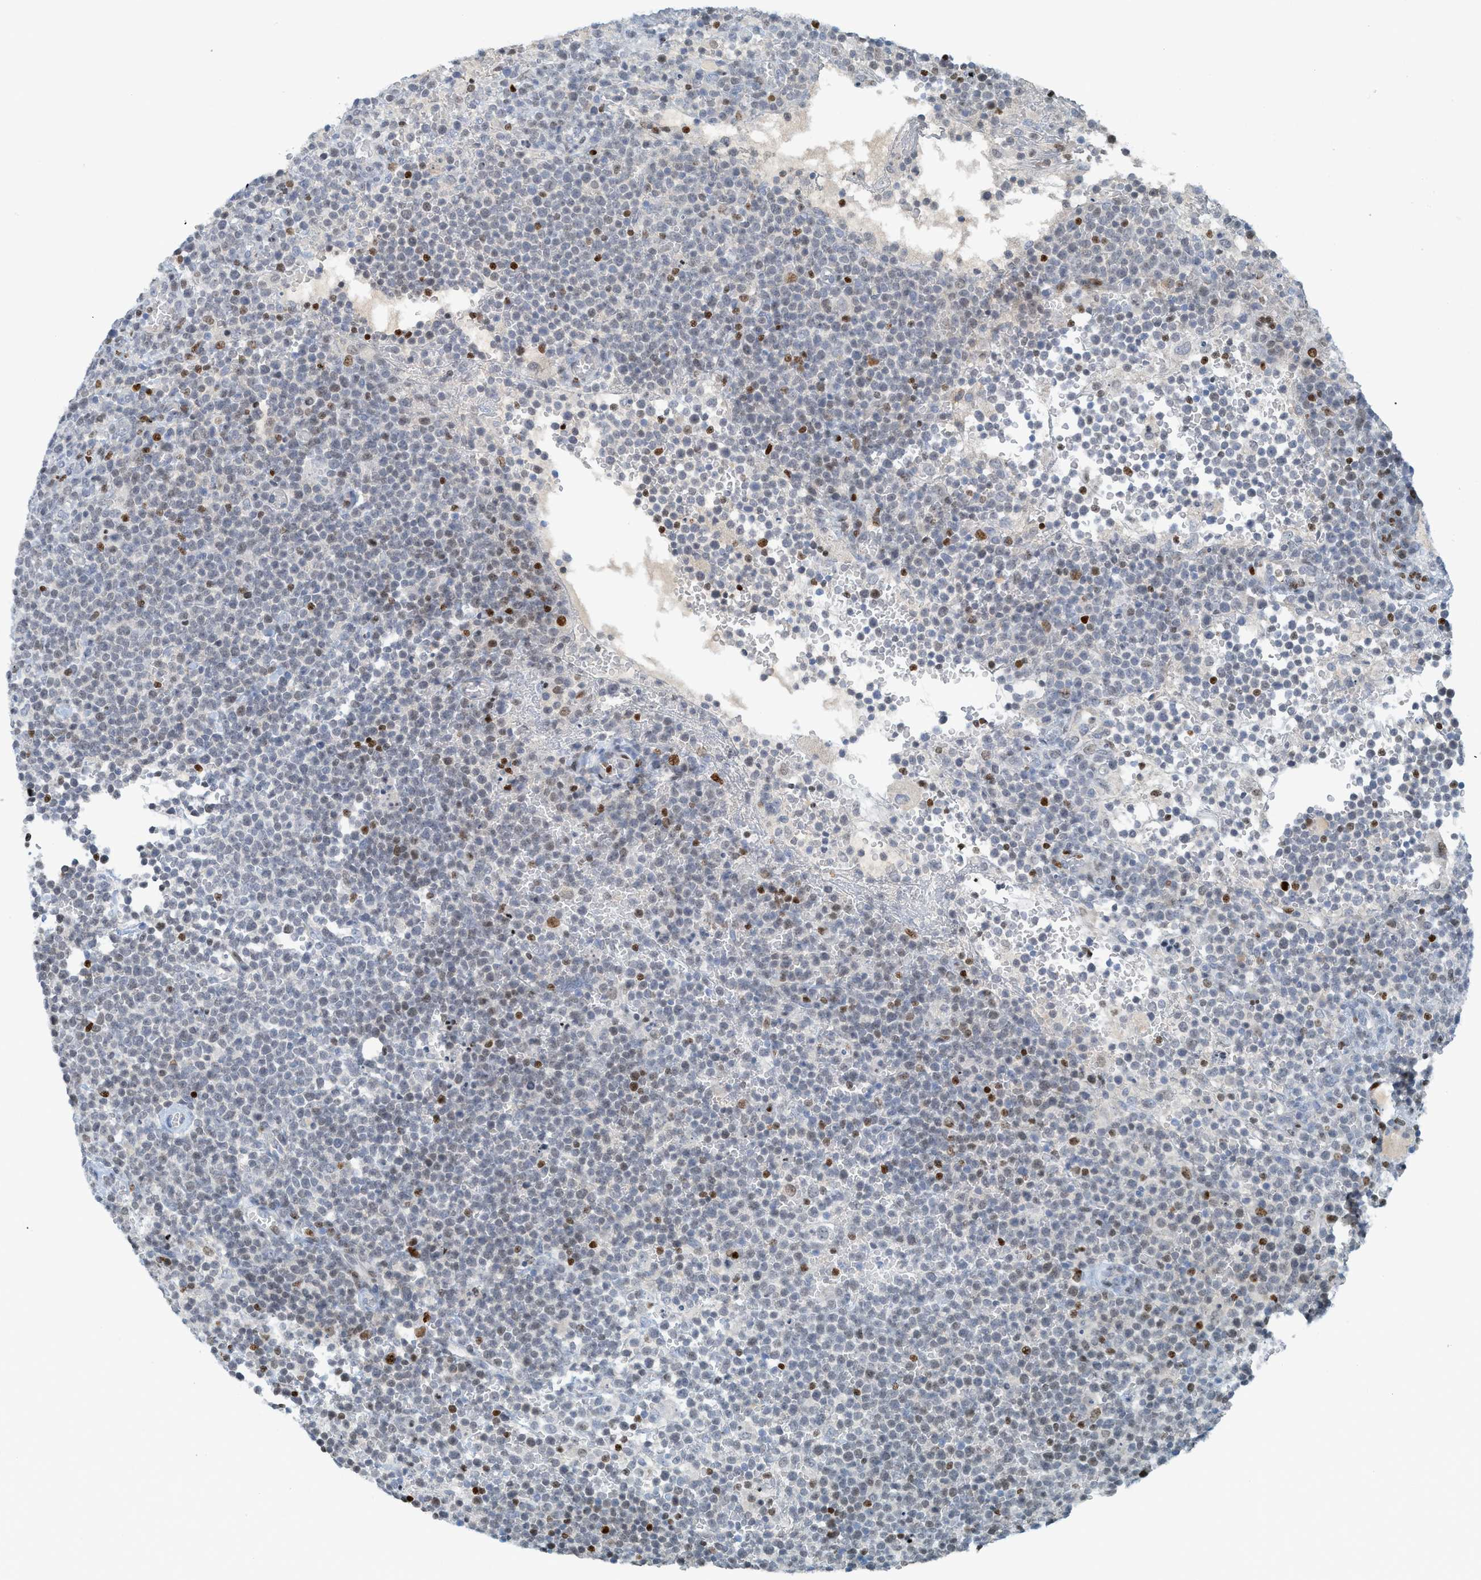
{"staining": {"intensity": "moderate", "quantity": "<25%", "location": "nuclear"}, "tissue": "lymphoma", "cell_type": "Tumor cells", "image_type": "cancer", "snomed": [{"axis": "morphology", "description": "Malignant lymphoma, non-Hodgkin's type, High grade"}, {"axis": "topography", "description": "Lymph node"}], "caption": "Immunohistochemistry (IHC) (DAB) staining of human lymphoma reveals moderate nuclear protein expression in about <25% of tumor cells.", "gene": "SH3D19", "patient": {"sex": "male", "age": 61}}